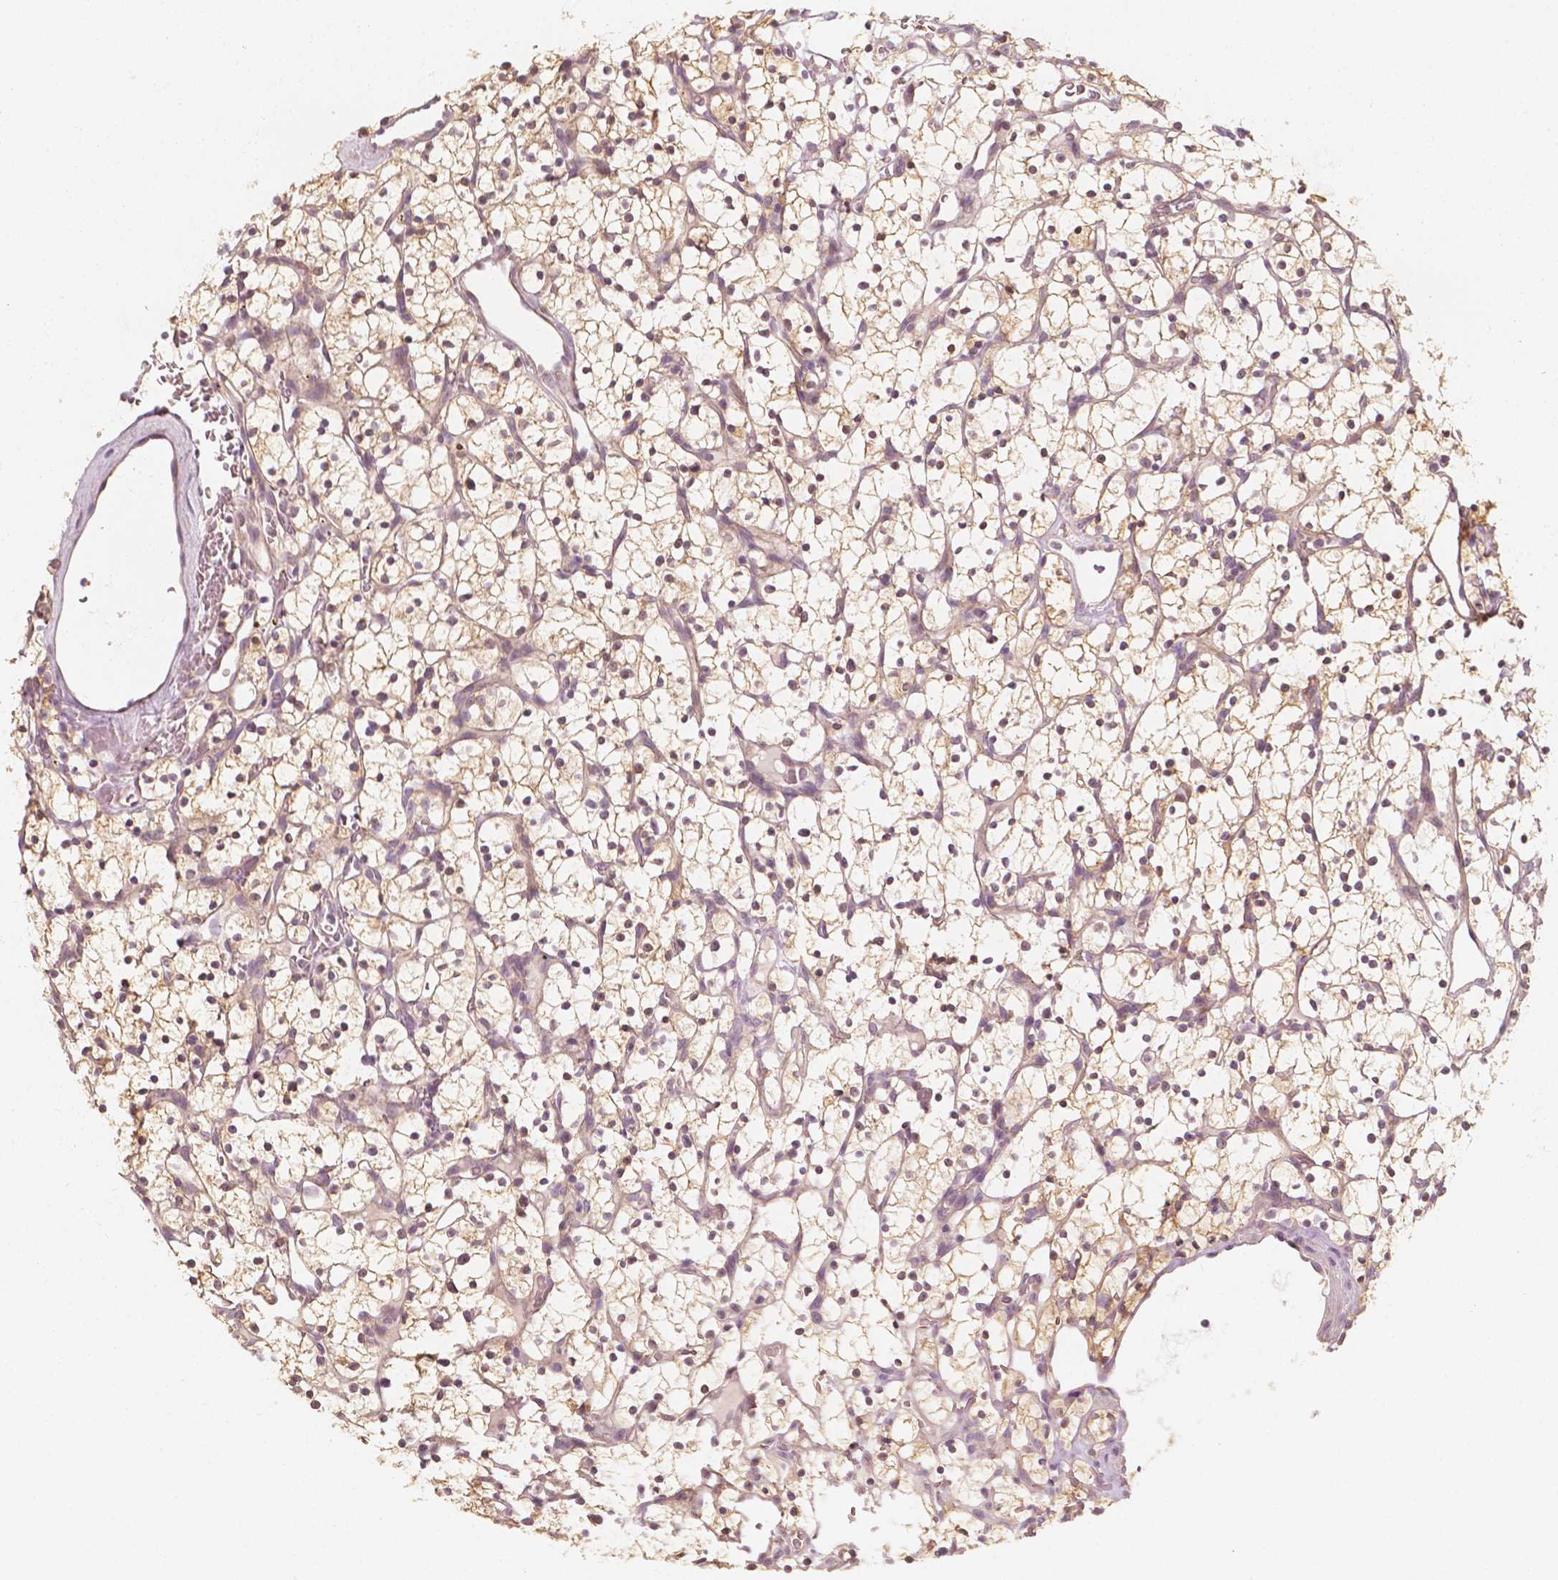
{"staining": {"intensity": "weak", "quantity": ">75%", "location": "cytoplasmic/membranous"}, "tissue": "renal cancer", "cell_type": "Tumor cells", "image_type": "cancer", "snomed": [{"axis": "morphology", "description": "Adenocarcinoma, NOS"}, {"axis": "topography", "description": "Kidney"}], "caption": "Tumor cells demonstrate weak cytoplasmic/membranous staining in approximately >75% of cells in renal adenocarcinoma.", "gene": "SHPK", "patient": {"sex": "female", "age": 64}}